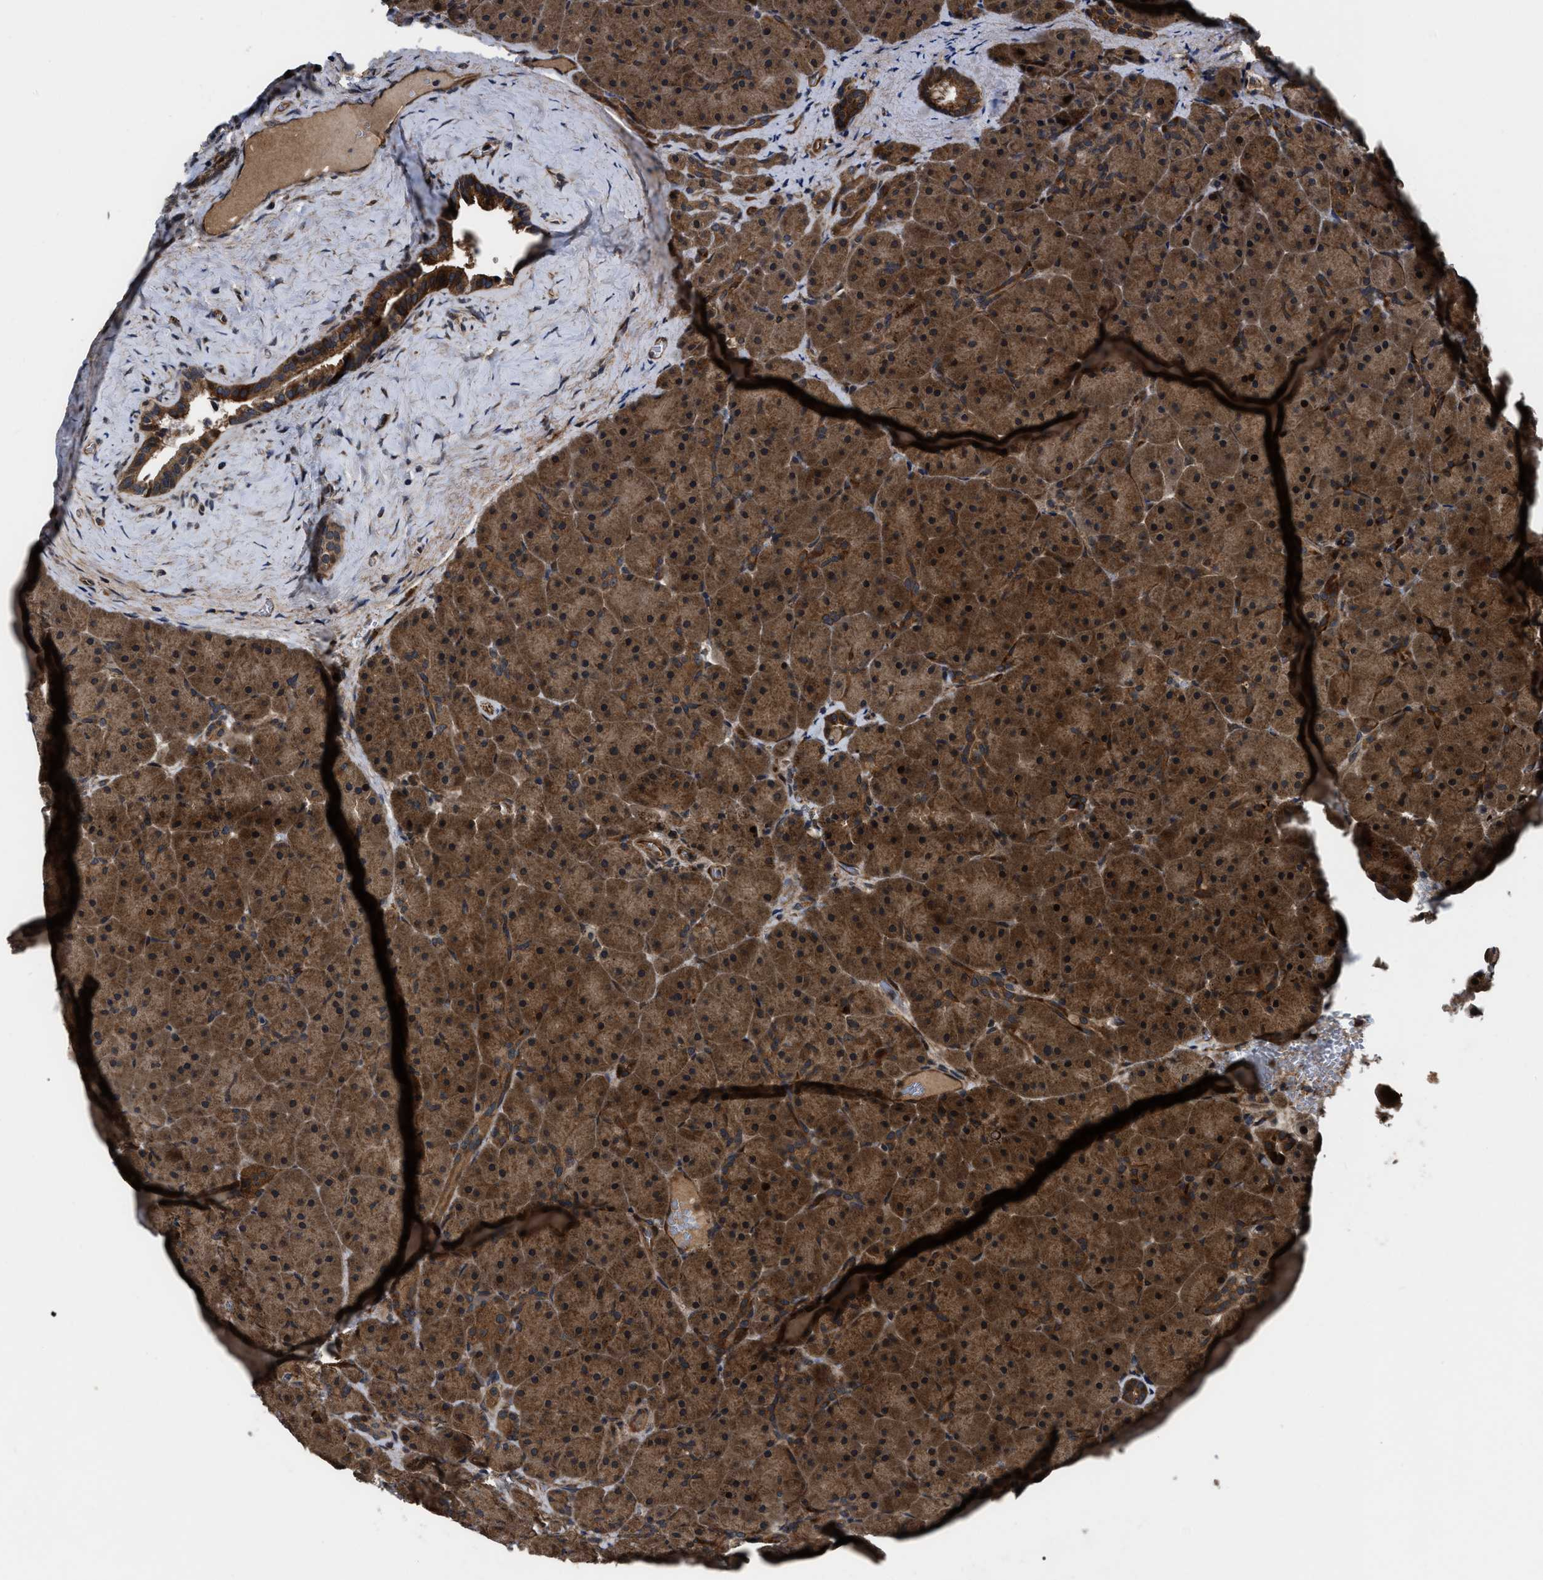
{"staining": {"intensity": "strong", "quantity": ">75%", "location": "cytoplasmic/membranous"}, "tissue": "pancreas", "cell_type": "Exocrine glandular cells", "image_type": "normal", "snomed": [{"axis": "morphology", "description": "Normal tissue, NOS"}, {"axis": "topography", "description": "Pancreas"}], "caption": "Immunohistochemistry photomicrograph of unremarkable pancreas: pancreas stained using immunohistochemistry (IHC) shows high levels of strong protein expression localized specifically in the cytoplasmic/membranous of exocrine glandular cells, appearing as a cytoplasmic/membranous brown color.", "gene": "PPWD1", "patient": {"sex": "male", "age": 66}}